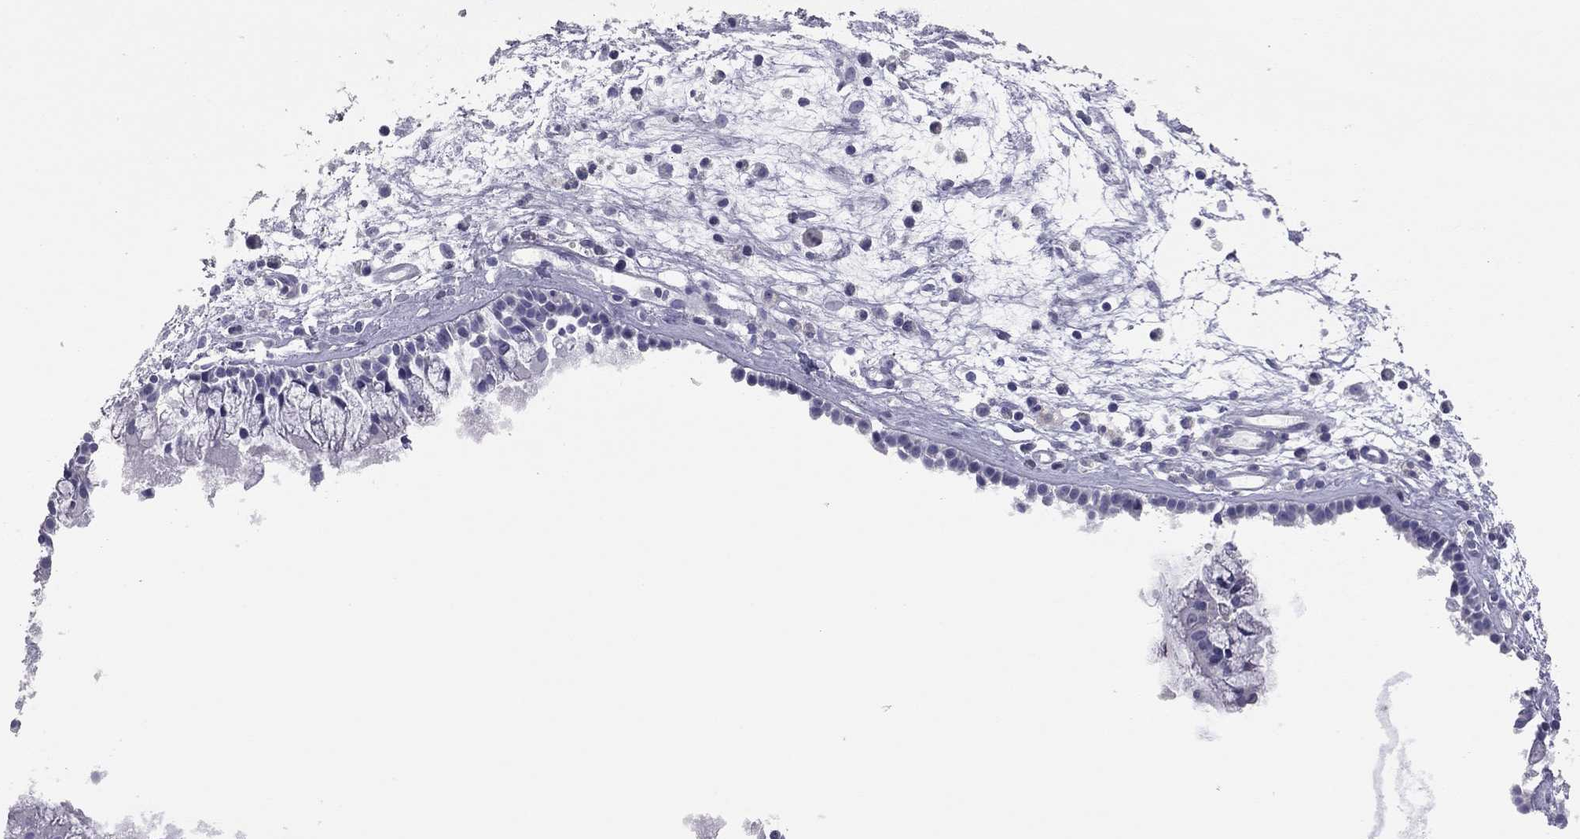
{"staining": {"intensity": "negative", "quantity": "none", "location": "none"}, "tissue": "nasopharynx", "cell_type": "Respiratory epithelial cells", "image_type": "normal", "snomed": [{"axis": "morphology", "description": "Normal tissue, NOS"}, {"axis": "topography", "description": "Nasopharynx"}], "caption": "High power microscopy photomicrograph of an IHC histopathology image of benign nasopharynx, revealing no significant expression in respiratory epithelial cells. (DAB immunohistochemistry with hematoxylin counter stain).", "gene": "ADCYAP1", "patient": {"sex": "female", "age": 47}}